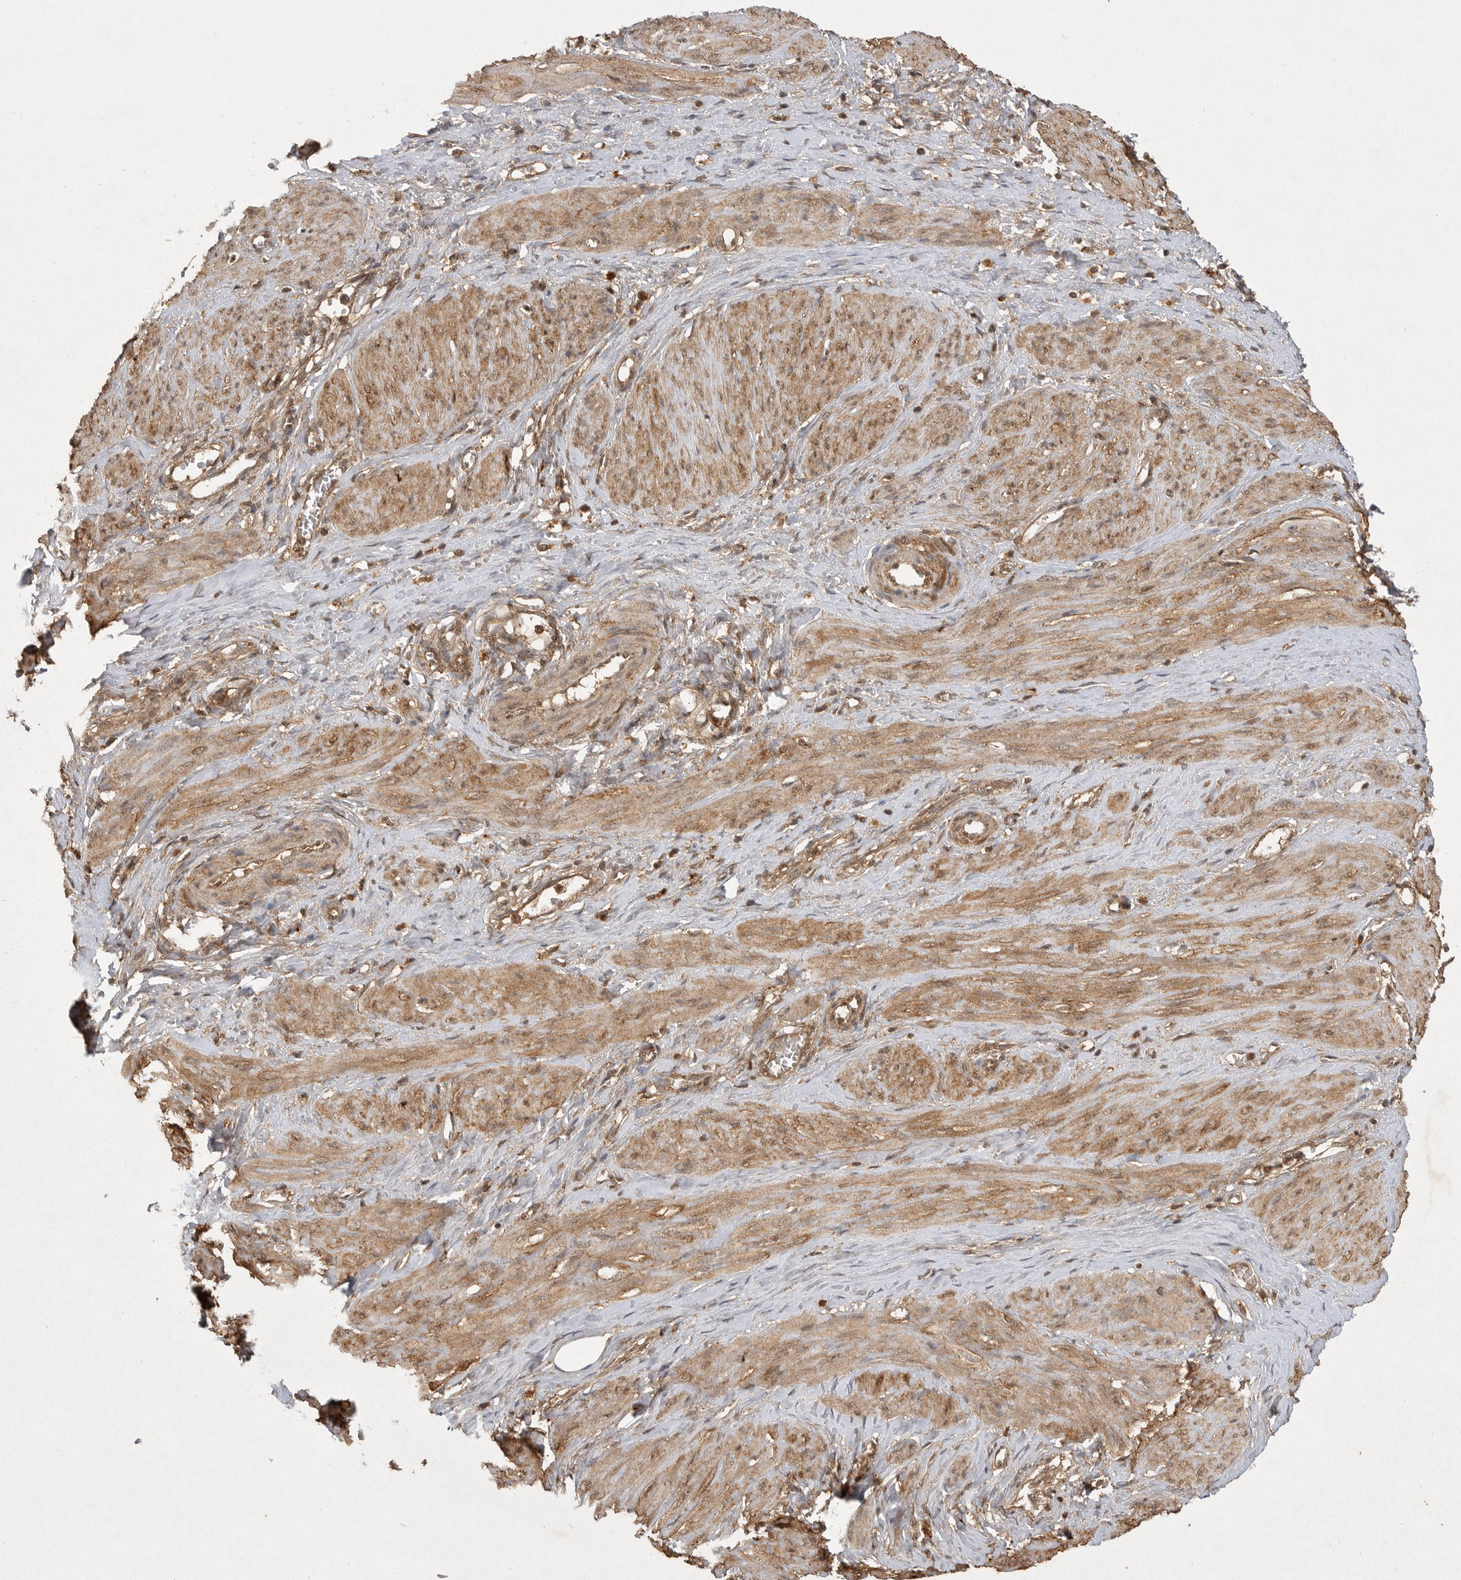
{"staining": {"intensity": "weak", "quantity": ">75%", "location": "cytoplasmic/membranous"}, "tissue": "smooth muscle", "cell_type": "Smooth muscle cells", "image_type": "normal", "snomed": [{"axis": "morphology", "description": "Normal tissue, NOS"}, {"axis": "topography", "description": "Endometrium"}], "caption": "A brown stain shows weak cytoplasmic/membranous positivity of a protein in smooth muscle cells of benign human smooth muscle.", "gene": "ICOSLG", "patient": {"sex": "female", "age": 33}}